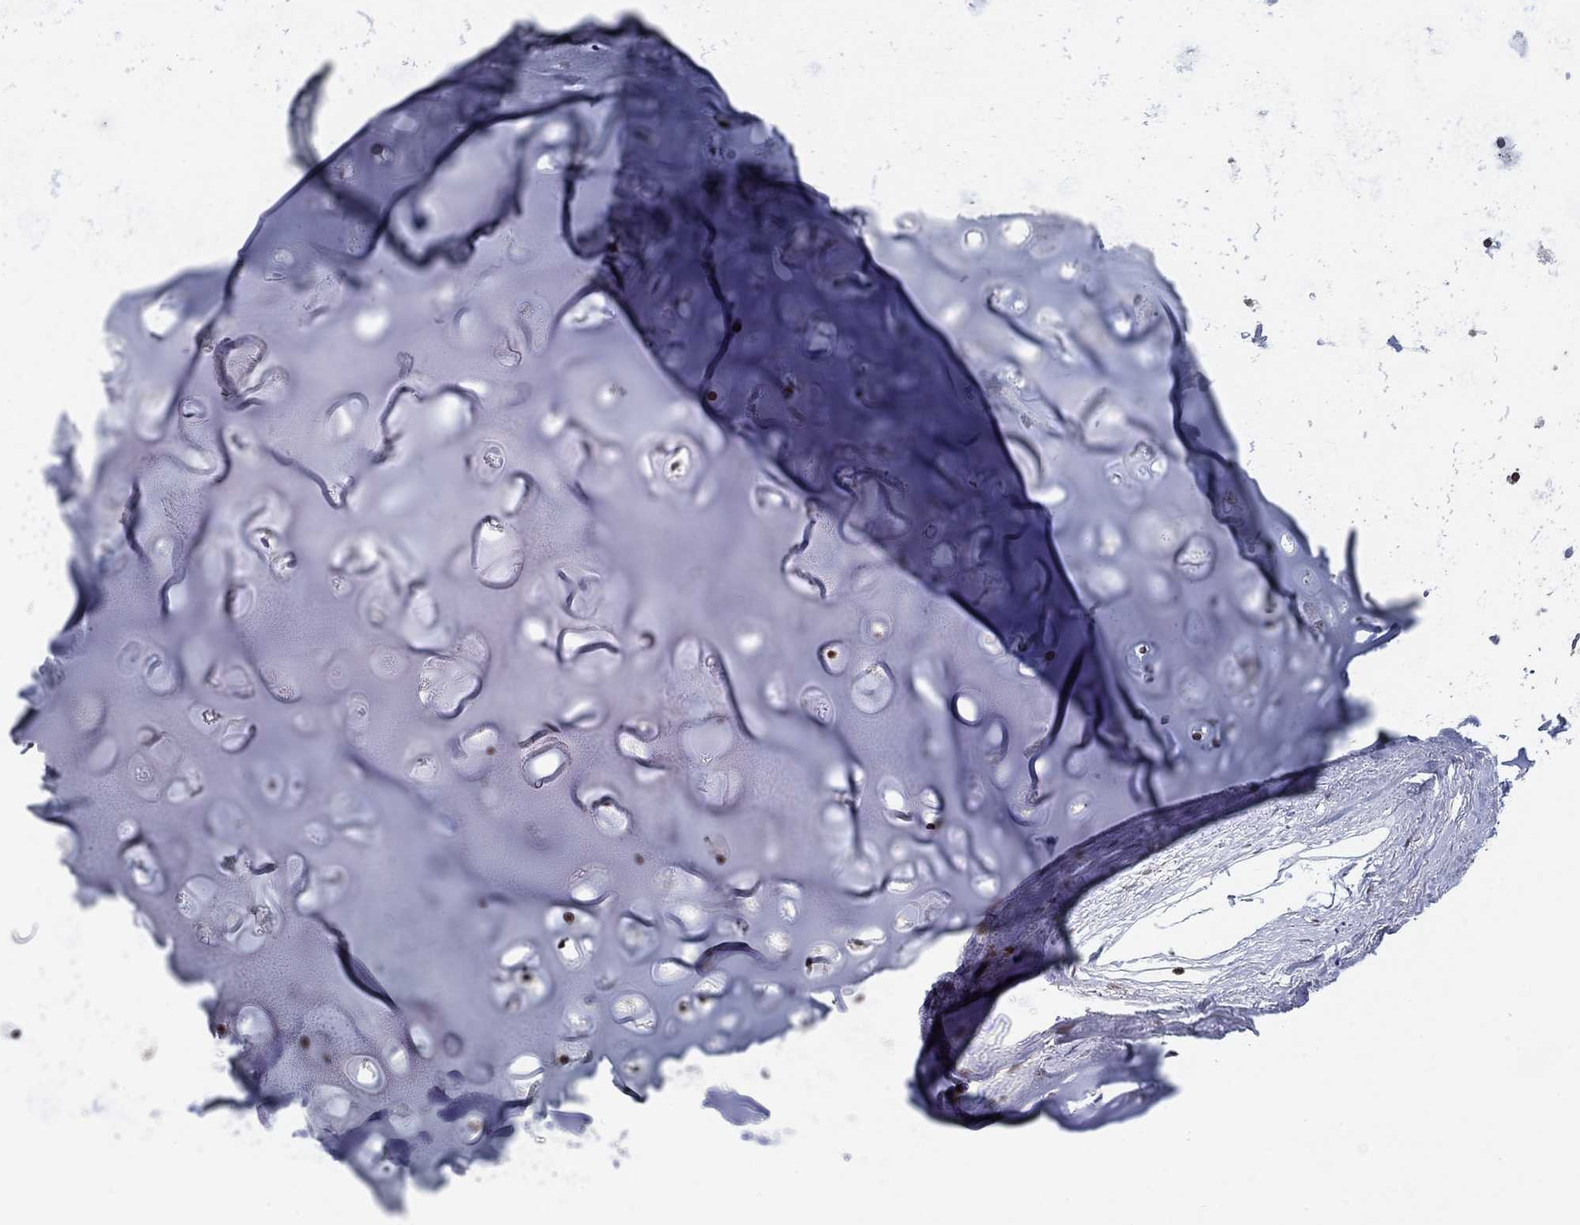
{"staining": {"intensity": "strong", "quantity": "<25%", "location": "nuclear"}, "tissue": "soft tissue", "cell_type": "Fibroblasts", "image_type": "normal", "snomed": [{"axis": "morphology", "description": "Normal tissue, NOS"}, {"axis": "topography", "description": "Lymph node"}, {"axis": "topography", "description": "Bronchus"}], "caption": "Protein analysis of unremarkable soft tissue displays strong nuclear expression in about <25% of fibroblasts. (DAB (3,3'-diaminobenzidine) = brown stain, brightfield microscopy at high magnification).", "gene": "CENPE", "patient": {"sex": "female", "age": 70}}